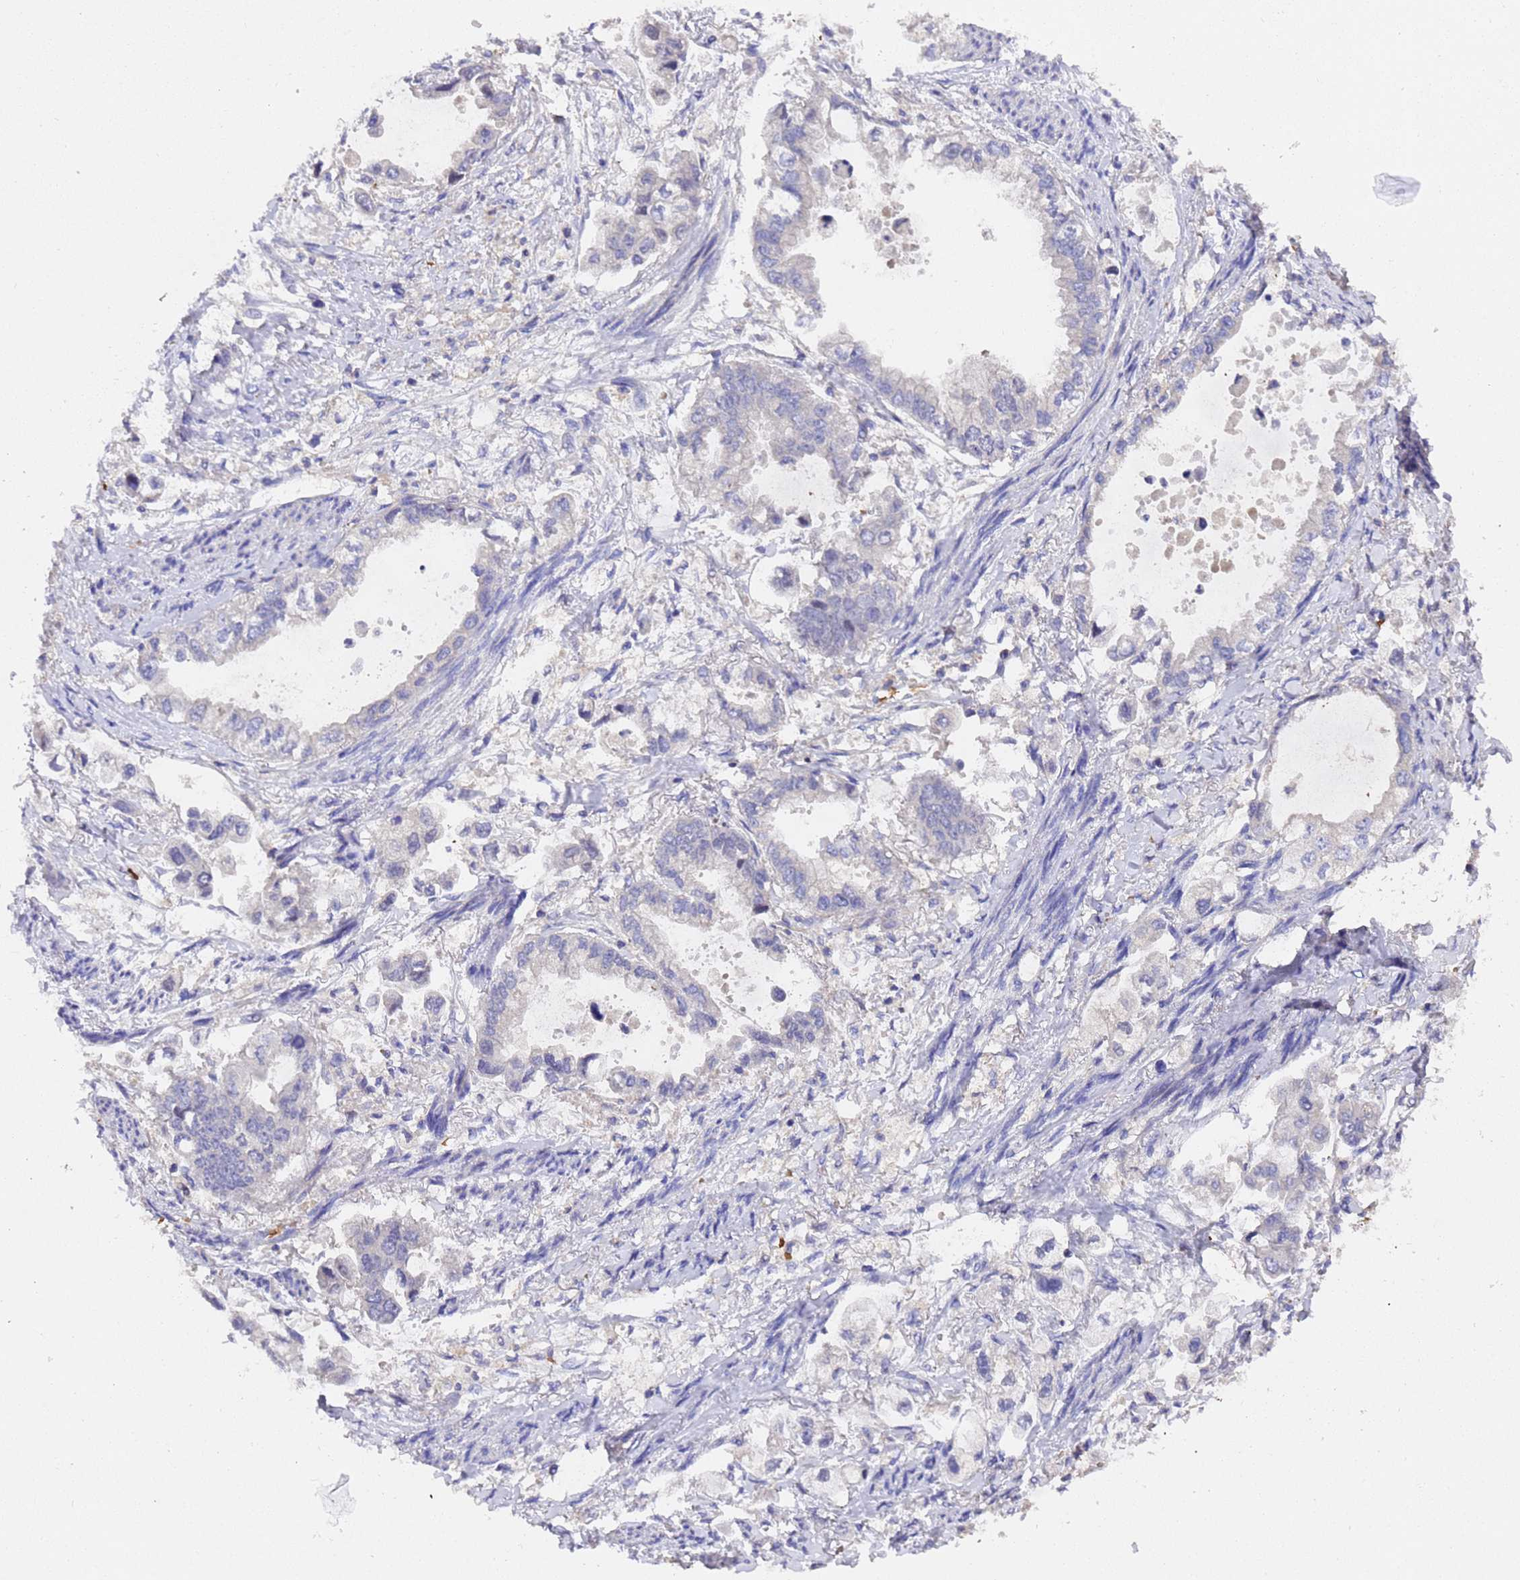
{"staining": {"intensity": "negative", "quantity": "none", "location": "none"}, "tissue": "stomach cancer", "cell_type": "Tumor cells", "image_type": "cancer", "snomed": [{"axis": "morphology", "description": "Adenocarcinoma, NOS"}, {"axis": "topography", "description": "Stomach"}], "caption": "Tumor cells show no significant expression in stomach adenocarcinoma.", "gene": "ELP6", "patient": {"sex": "male", "age": 62}}